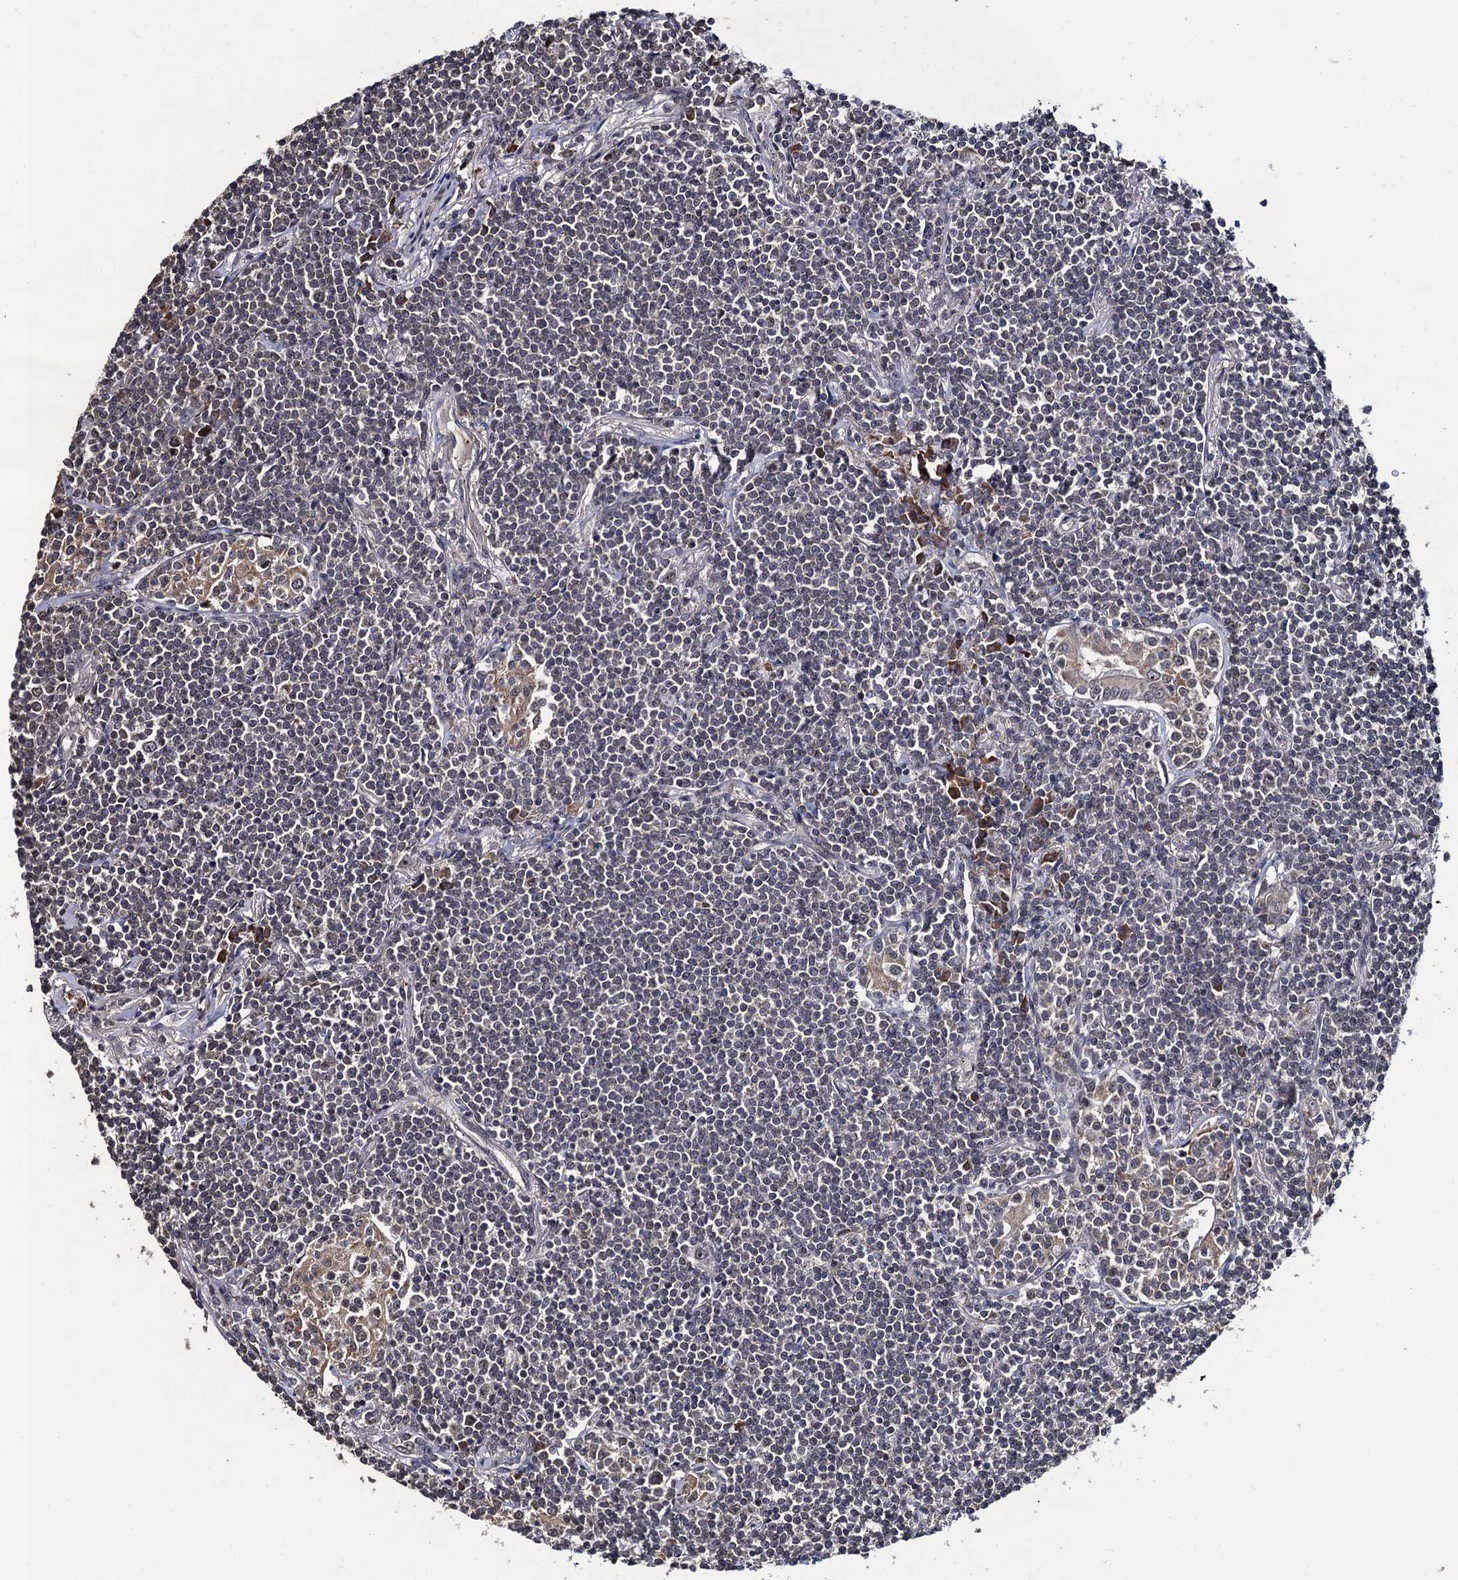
{"staining": {"intensity": "weak", "quantity": "<25%", "location": "nuclear"}, "tissue": "lymphoma", "cell_type": "Tumor cells", "image_type": "cancer", "snomed": [{"axis": "morphology", "description": "Malignant lymphoma, non-Hodgkin's type, Low grade"}, {"axis": "topography", "description": "Lung"}], "caption": "This histopathology image is of malignant lymphoma, non-Hodgkin's type (low-grade) stained with immunohistochemistry (IHC) to label a protein in brown with the nuclei are counter-stained blue. There is no expression in tumor cells.", "gene": "LRRC63", "patient": {"sex": "female", "age": 71}}